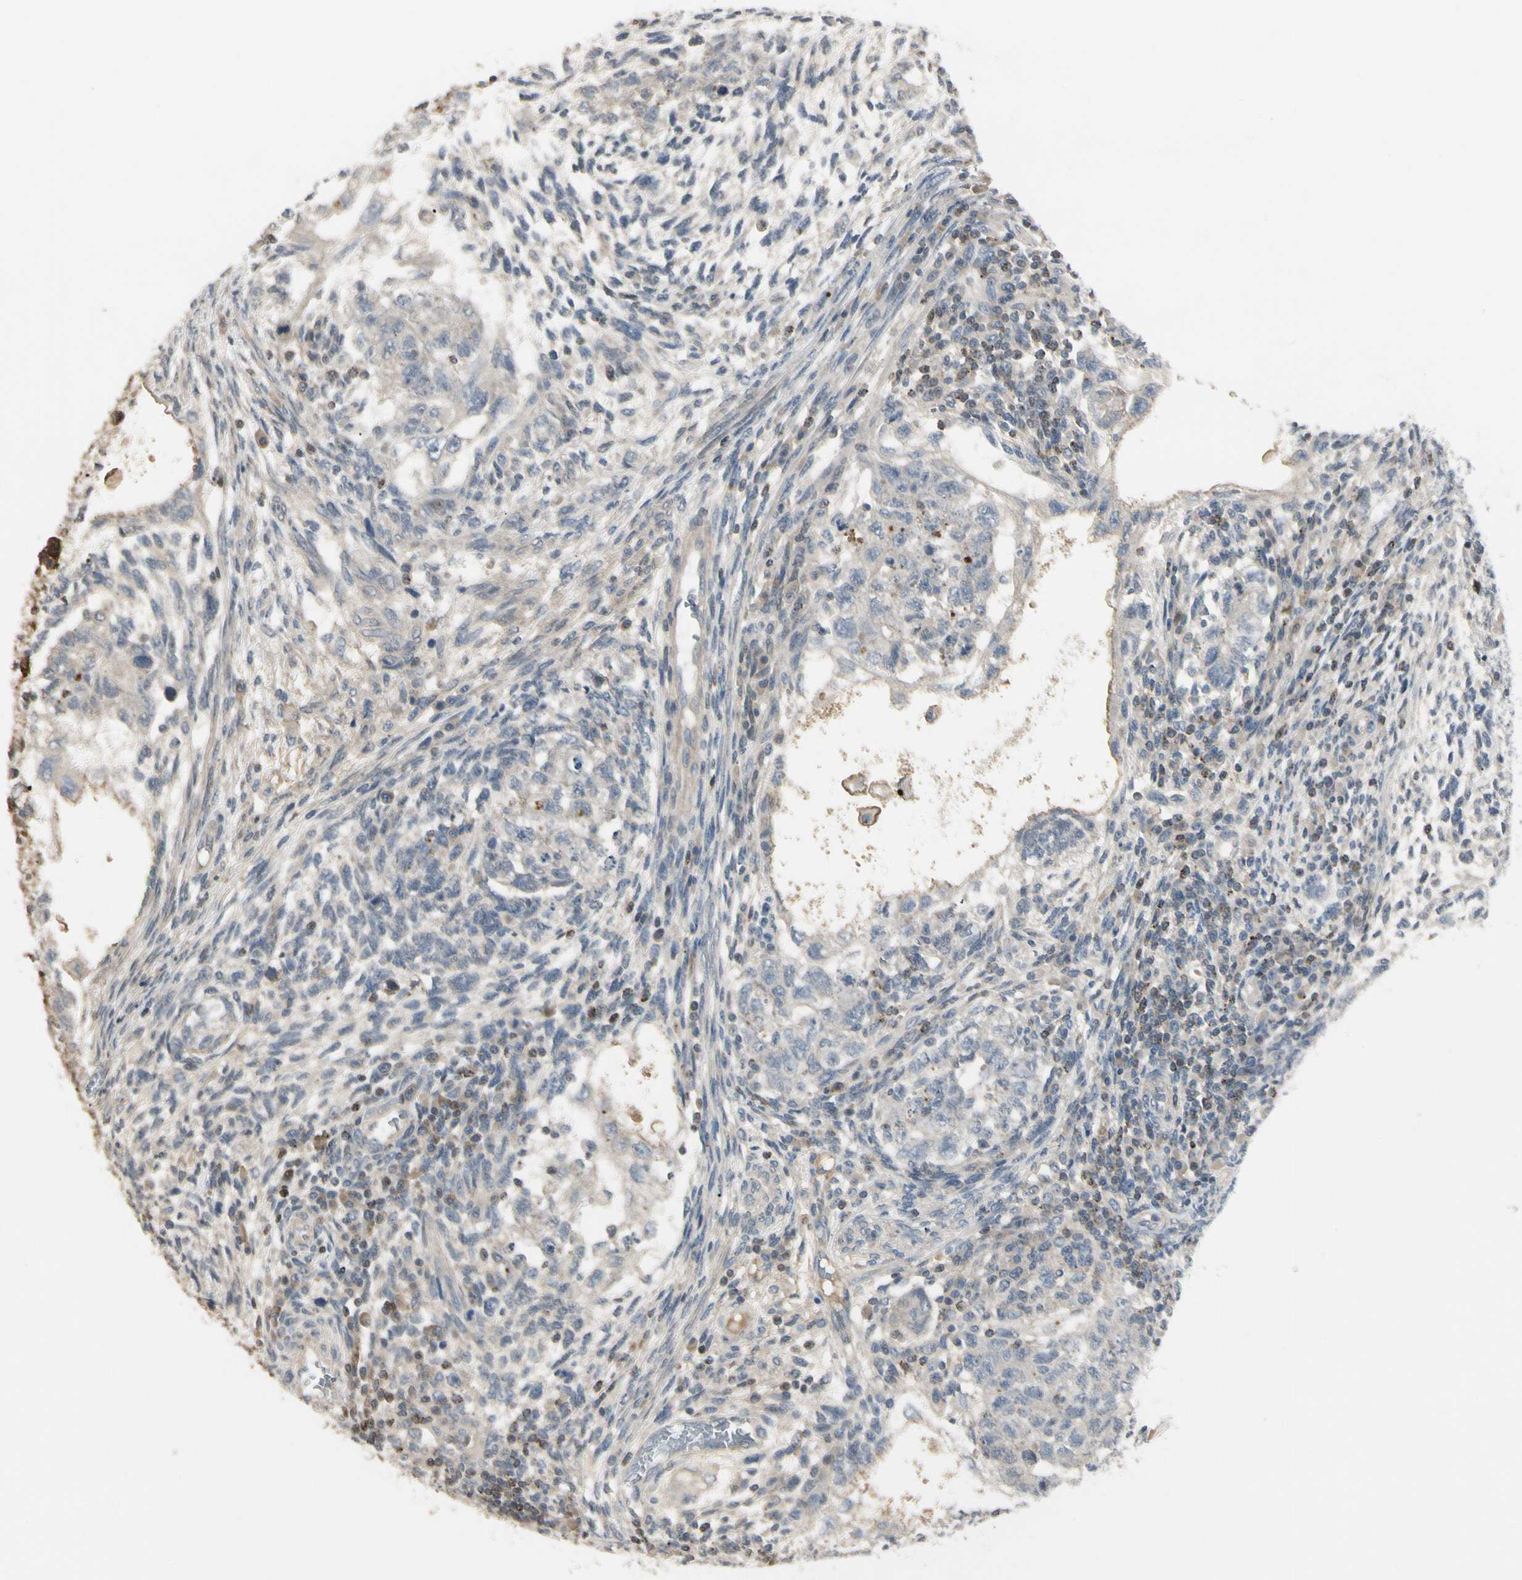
{"staining": {"intensity": "negative", "quantity": "none", "location": "none"}, "tissue": "testis cancer", "cell_type": "Tumor cells", "image_type": "cancer", "snomed": [{"axis": "morphology", "description": "Normal tissue, NOS"}, {"axis": "morphology", "description": "Carcinoma, Embryonal, NOS"}, {"axis": "topography", "description": "Testis"}], "caption": "DAB (3,3'-diaminobenzidine) immunohistochemical staining of testis cancer demonstrates no significant staining in tumor cells.", "gene": "EVC", "patient": {"sex": "male", "age": 36}}